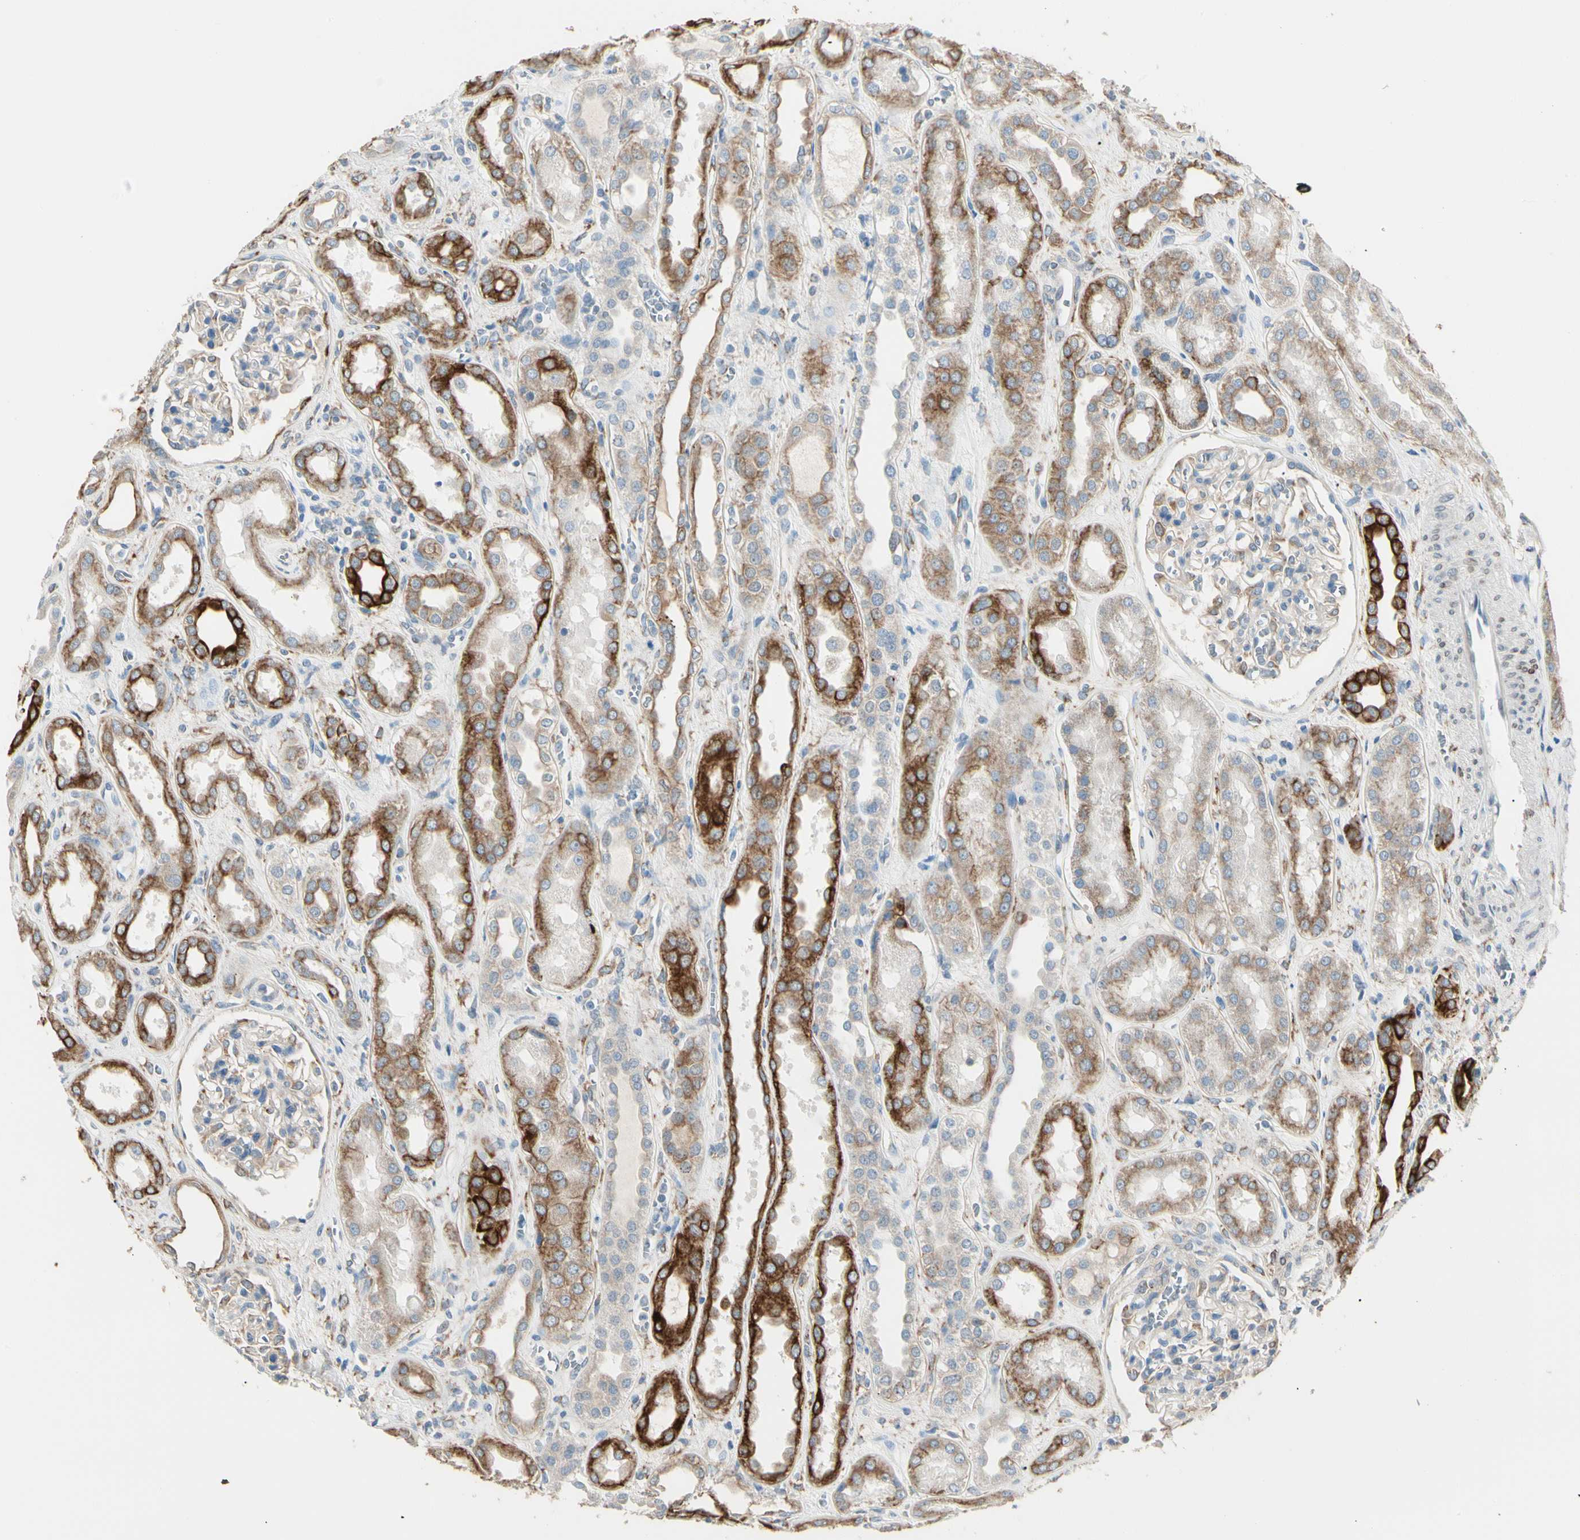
{"staining": {"intensity": "negative", "quantity": "none", "location": "none"}, "tissue": "kidney", "cell_type": "Cells in glomeruli", "image_type": "normal", "snomed": [{"axis": "morphology", "description": "Normal tissue, NOS"}, {"axis": "topography", "description": "Kidney"}], "caption": "DAB (3,3'-diaminobenzidine) immunohistochemical staining of normal kidney exhibits no significant staining in cells in glomeruli. (Brightfield microscopy of DAB immunohistochemistry (IHC) at high magnification).", "gene": "DUSP12", "patient": {"sex": "male", "age": 59}}